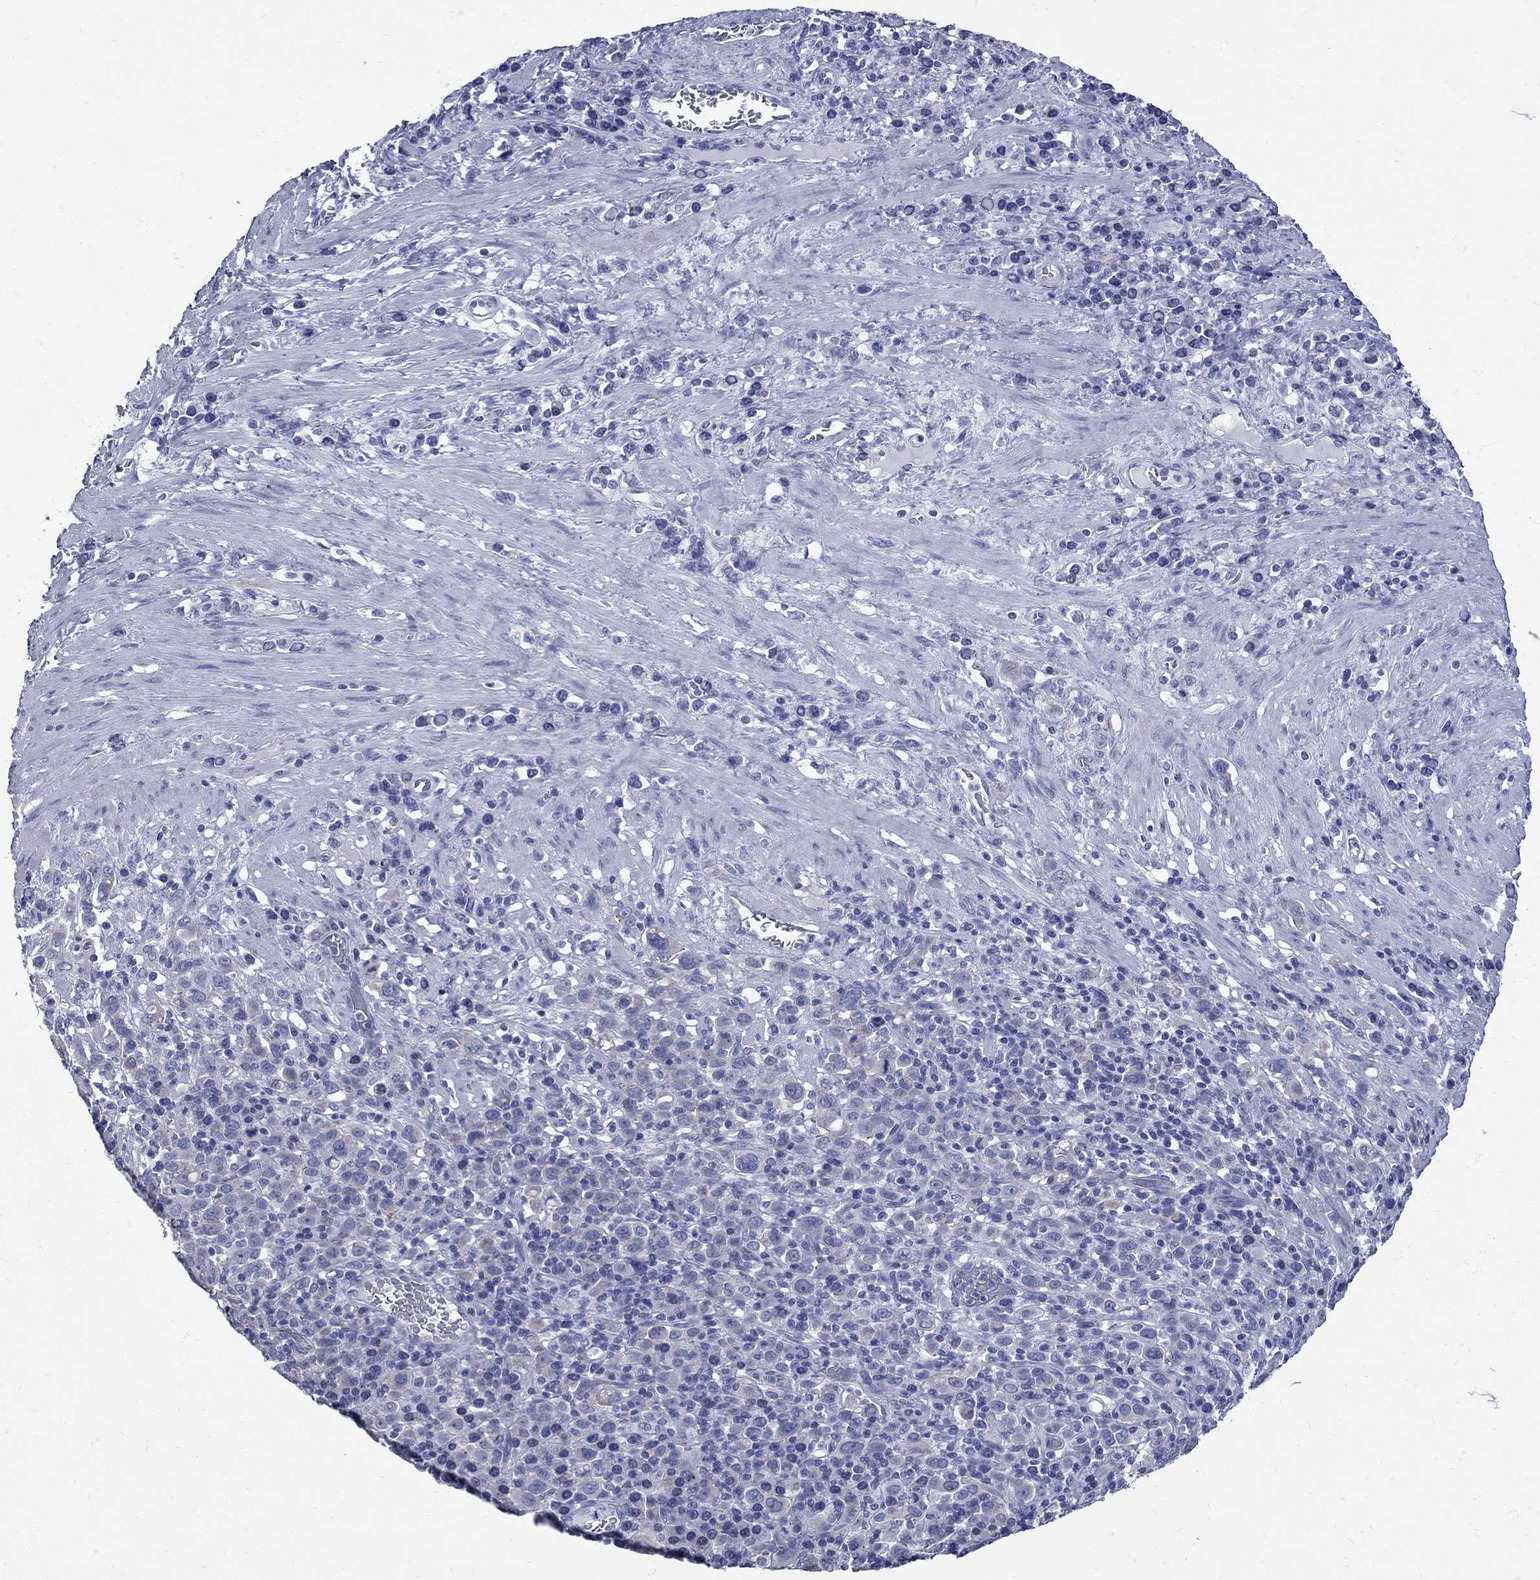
{"staining": {"intensity": "negative", "quantity": "none", "location": "none"}, "tissue": "stomach cancer", "cell_type": "Tumor cells", "image_type": "cancer", "snomed": [{"axis": "morphology", "description": "Adenocarcinoma, NOS"}, {"axis": "topography", "description": "Stomach, upper"}], "caption": "A high-resolution image shows immunohistochemistry (IHC) staining of stomach cancer, which displays no significant staining in tumor cells. (Immunohistochemistry, brightfield microscopy, high magnification).", "gene": "PDZD3", "patient": {"sex": "male", "age": 75}}